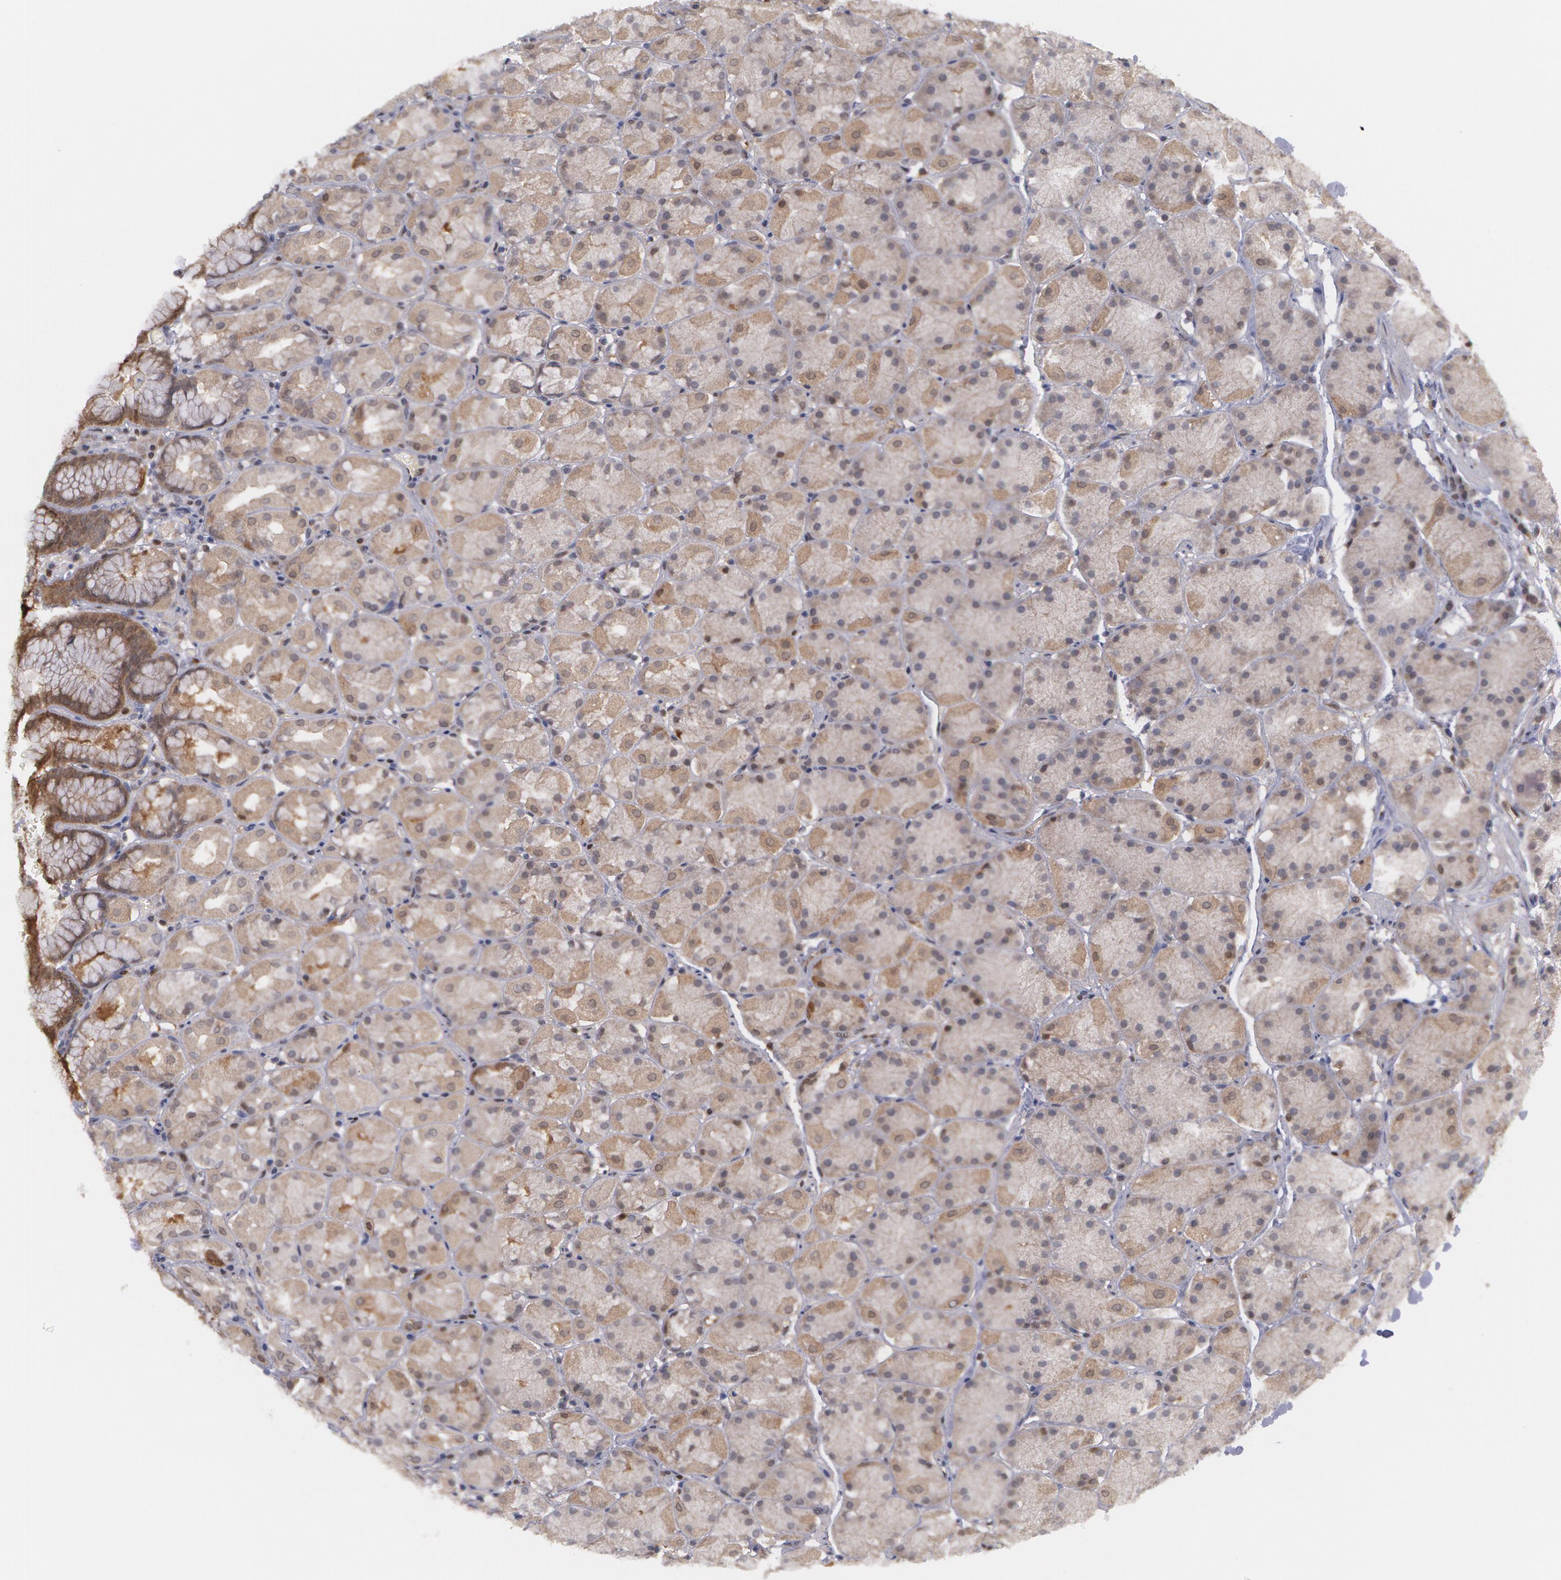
{"staining": {"intensity": "moderate", "quantity": "25%-75%", "location": "cytoplasmic/membranous"}, "tissue": "stomach", "cell_type": "Glandular cells", "image_type": "normal", "snomed": [{"axis": "morphology", "description": "Normal tissue, NOS"}, {"axis": "topography", "description": "Stomach, upper"}, {"axis": "topography", "description": "Stomach"}], "caption": "Stomach stained with DAB immunohistochemistry (IHC) shows medium levels of moderate cytoplasmic/membranous expression in approximately 25%-75% of glandular cells. The protein is shown in brown color, while the nuclei are stained blue.", "gene": "TXNRD1", "patient": {"sex": "male", "age": 76}}